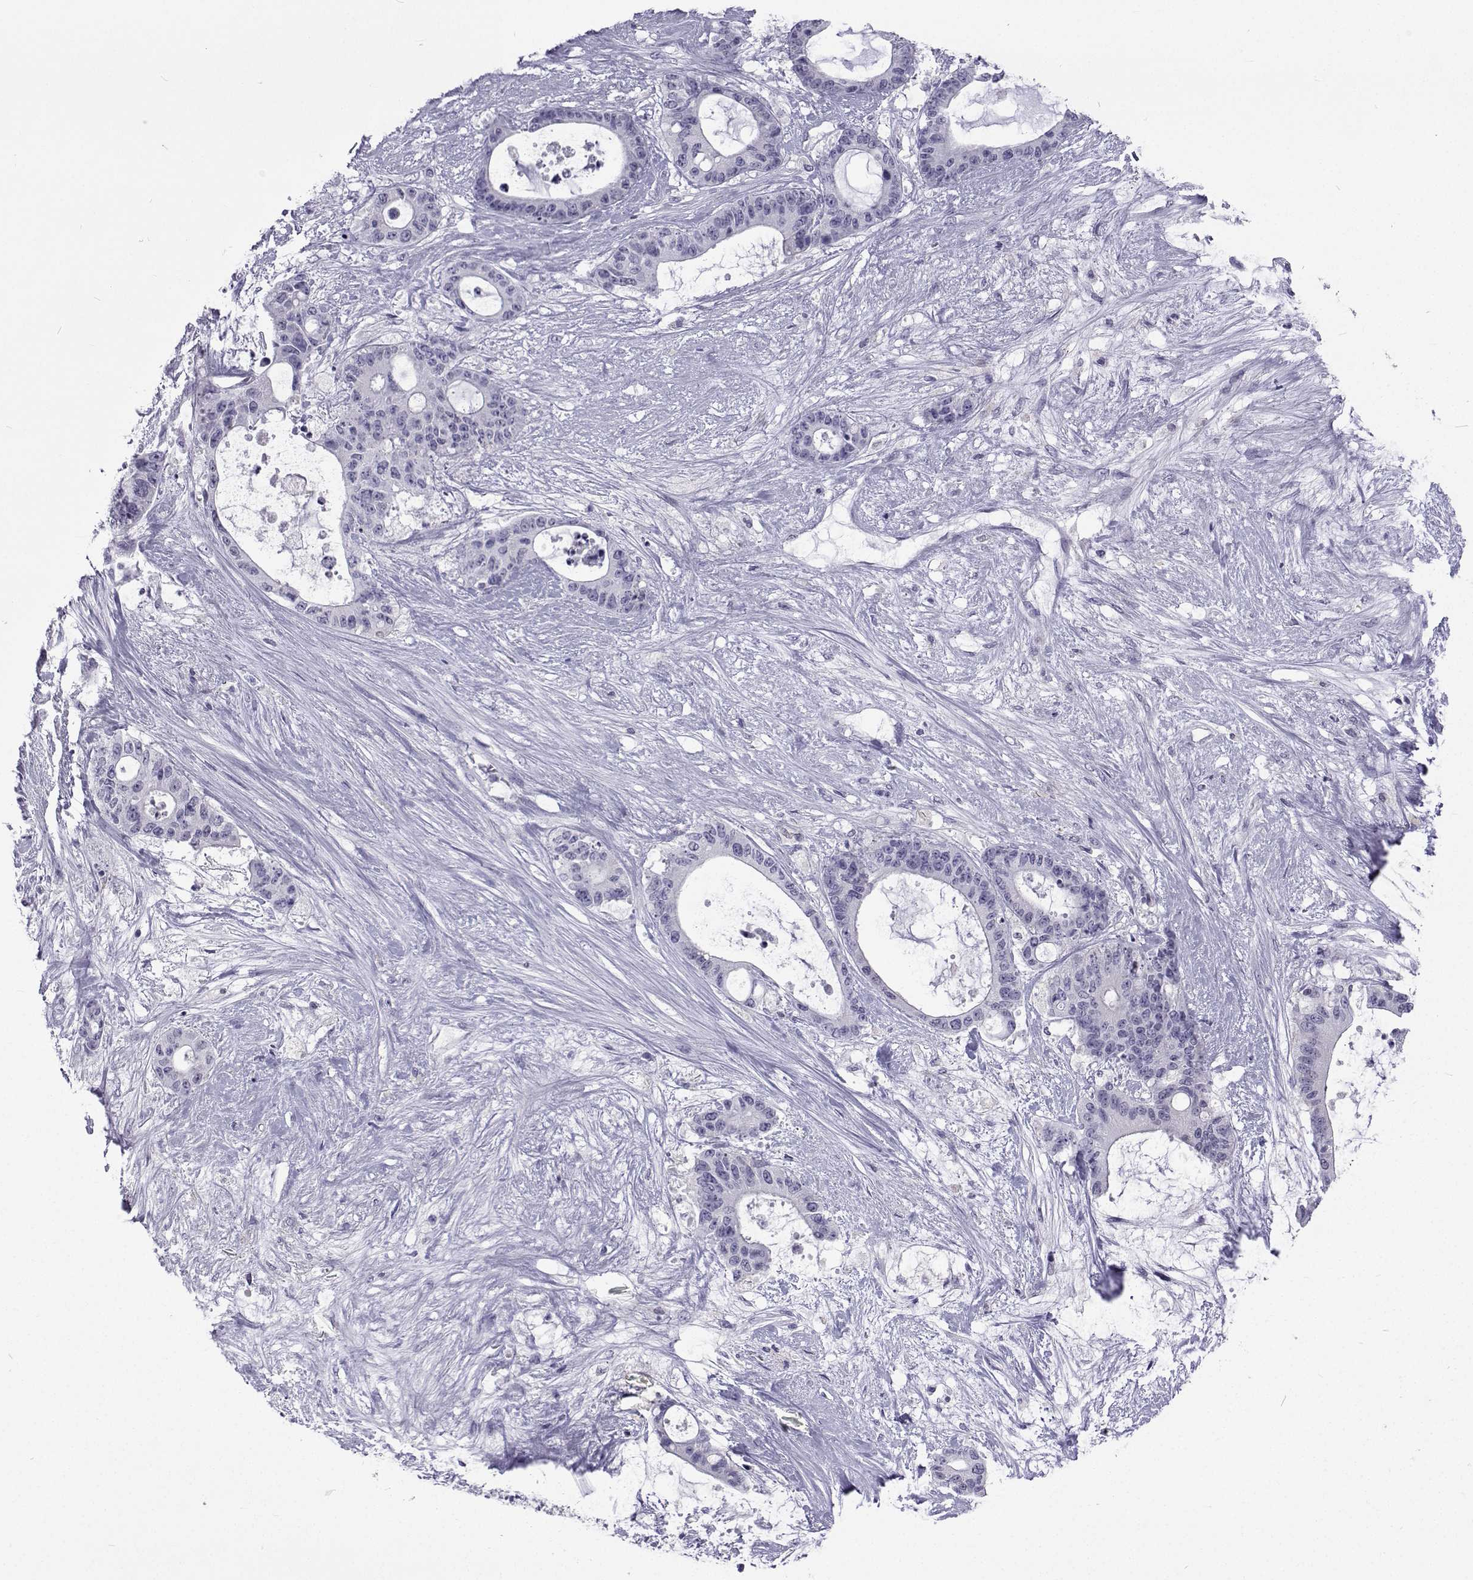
{"staining": {"intensity": "negative", "quantity": "none", "location": "none"}, "tissue": "liver cancer", "cell_type": "Tumor cells", "image_type": "cancer", "snomed": [{"axis": "morphology", "description": "Normal tissue, NOS"}, {"axis": "morphology", "description": "Cholangiocarcinoma"}, {"axis": "topography", "description": "Liver"}, {"axis": "topography", "description": "Peripheral nerve tissue"}], "caption": "This is an immunohistochemistry (IHC) image of liver cholangiocarcinoma. There is no positivity in tumor cells.", "gene": "GALM", "patient": {"sex": "female", "age": 73}}